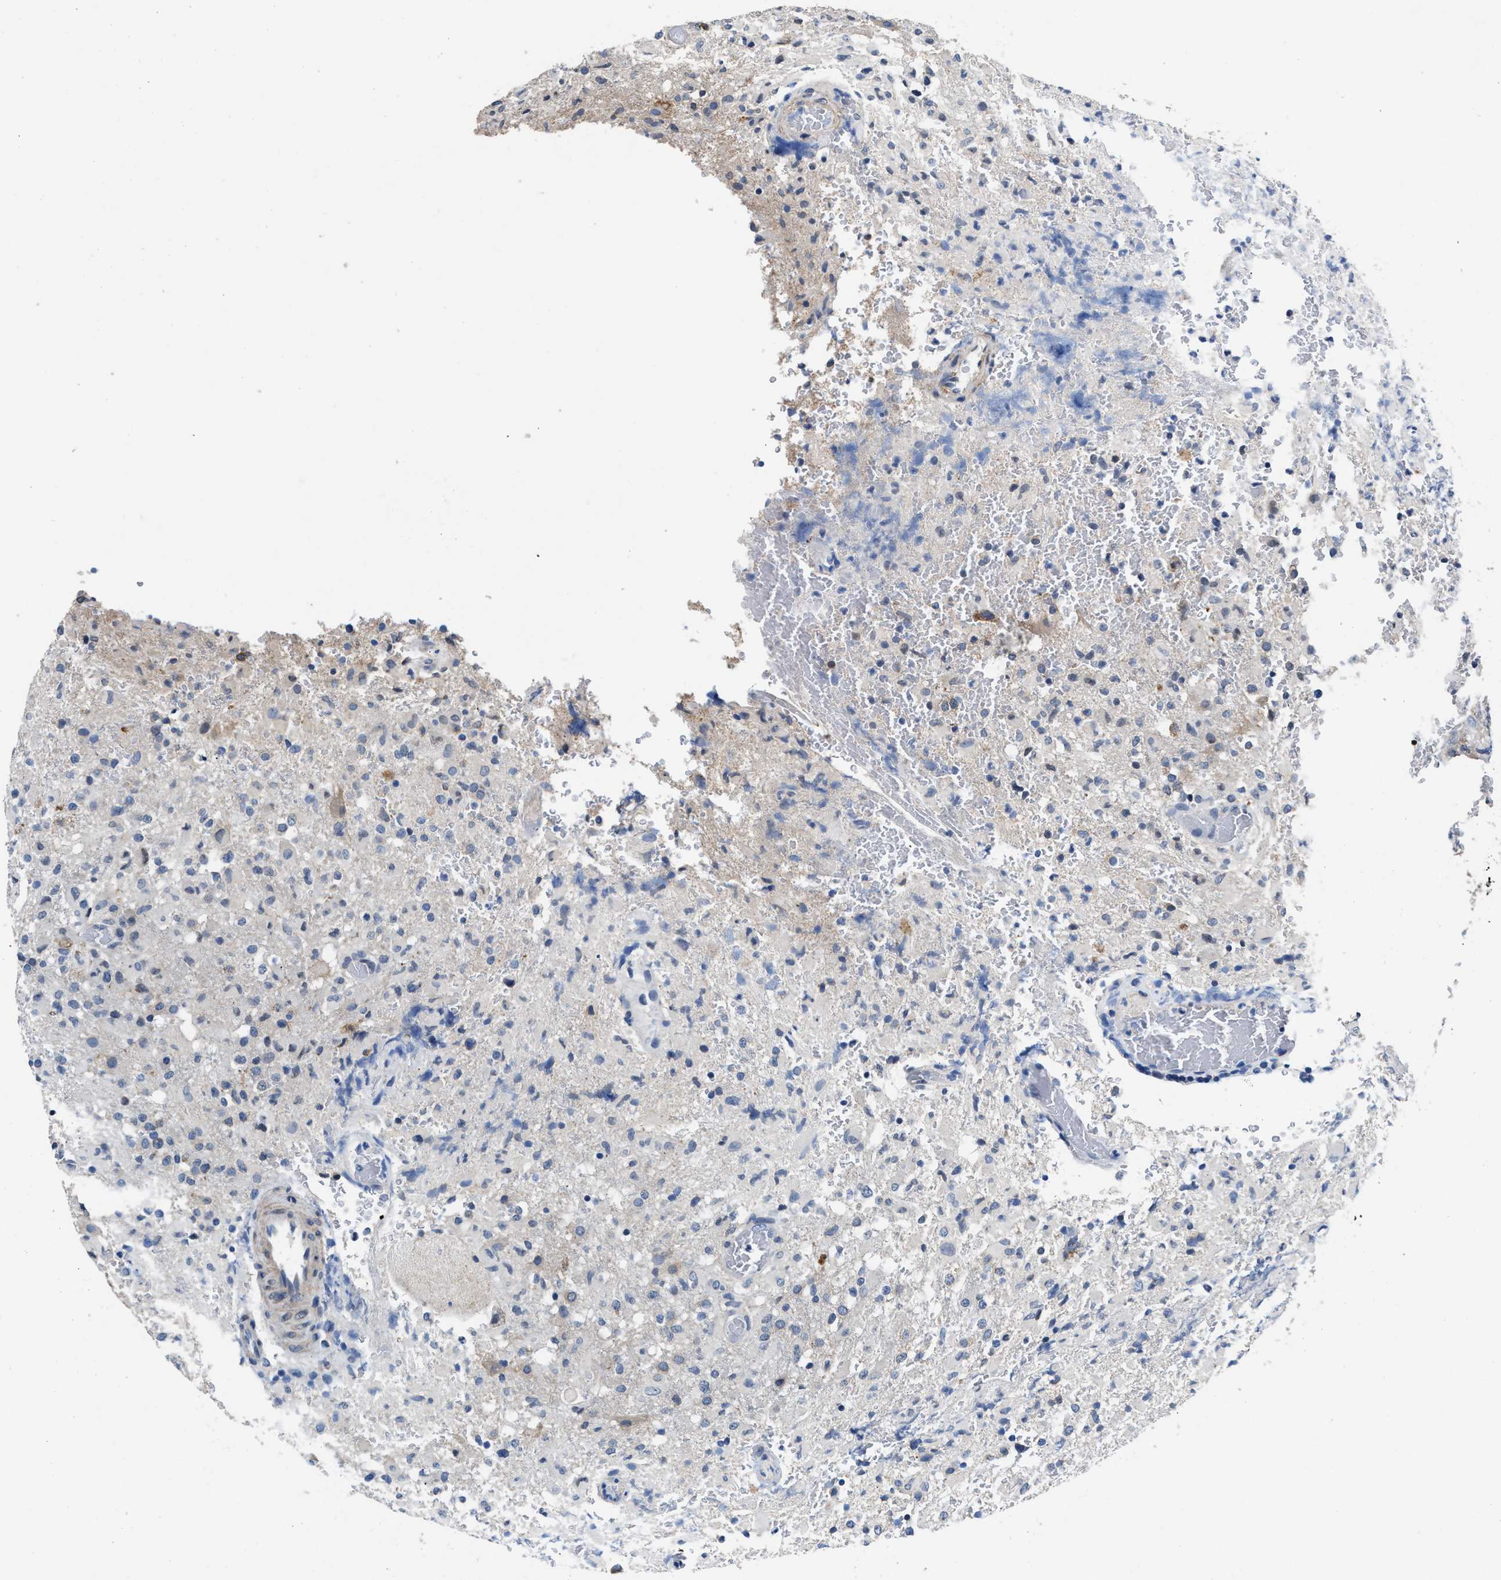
{"staining": {"intensity": "weak", "quantity": "<25%", "location": "cytoplasmic/membranous"}, "tissue": "glioma", "cell_type": "Tumor cells", "image_type": "cancer", "snomed": [{"axis": "morphology", "description": "Glioma, malignant, High grade"}, {"axis": "topography", "description": "Brain"}], "caption": "This is a photomicrograph of immunohistochemistry (IHC) staining of glioma, which shows no staining in tumor cells. (Brightfield microscopy of DAB immunohistochemistry (IHC) at high magnification).", "gene": "MYH3", "patient": {"sex": "female", "age": 57}}